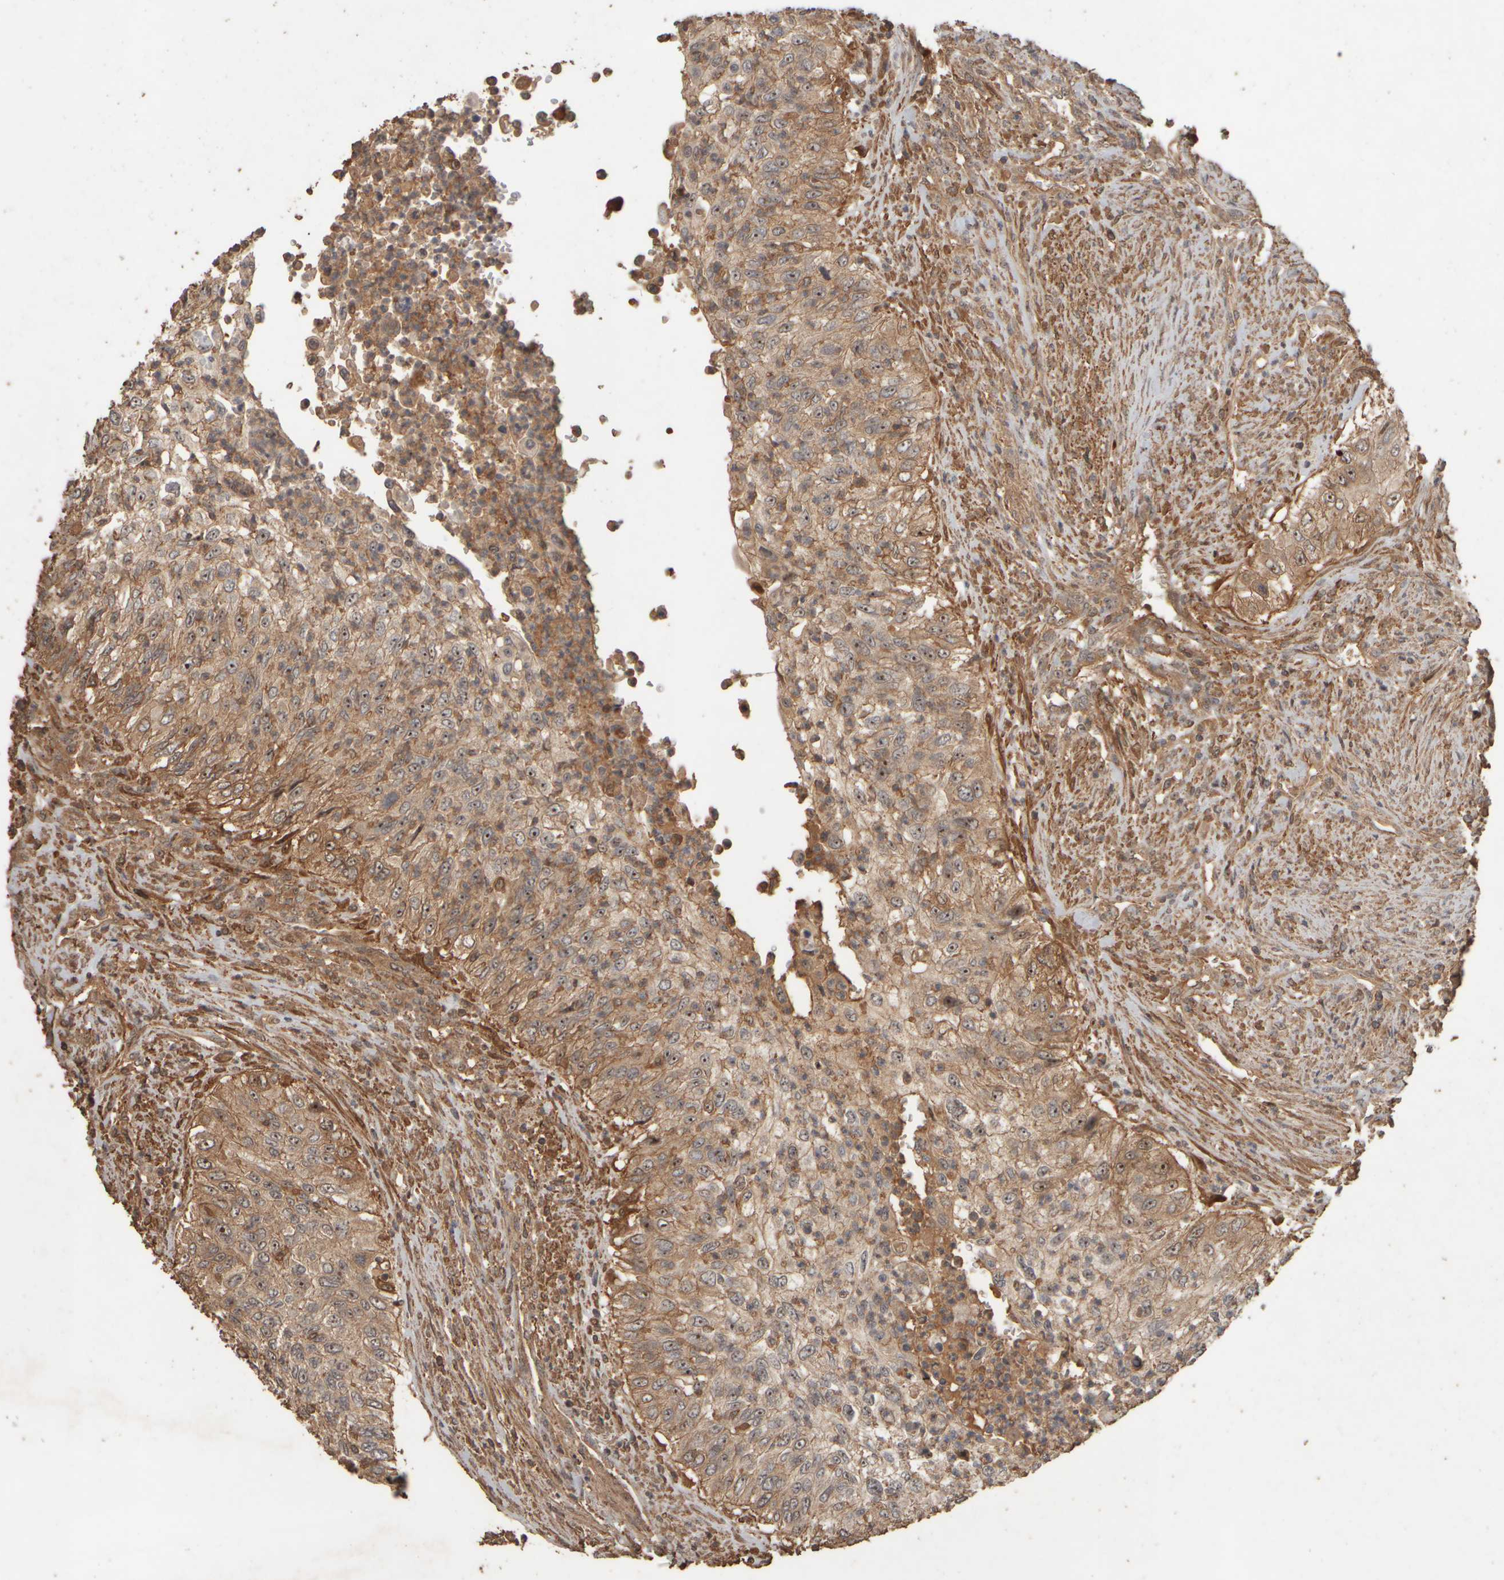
{"staining": {"intensity": "moderate", "quantity": ">75%", "location": "cytoplasmic/membranous,nuclear"}, "tissue": "urothelial cancer", "cell_type": "Tumor cells", "image_type": "cancer", "snomed": [{"axis": "morphology", "description": "Urothelial carcinoma, High grade"}, {"axis": "topography", "description": "Urinary bladder"}], "caption": "The immunohistochemical stain highlights moderate cytoplasmic/membranous and nuclear staining in tumor cells of high-grade urothelial carcinoma tissue.", "gene": "SPHK1", "patient": {"sex": "female", "age": 60}}